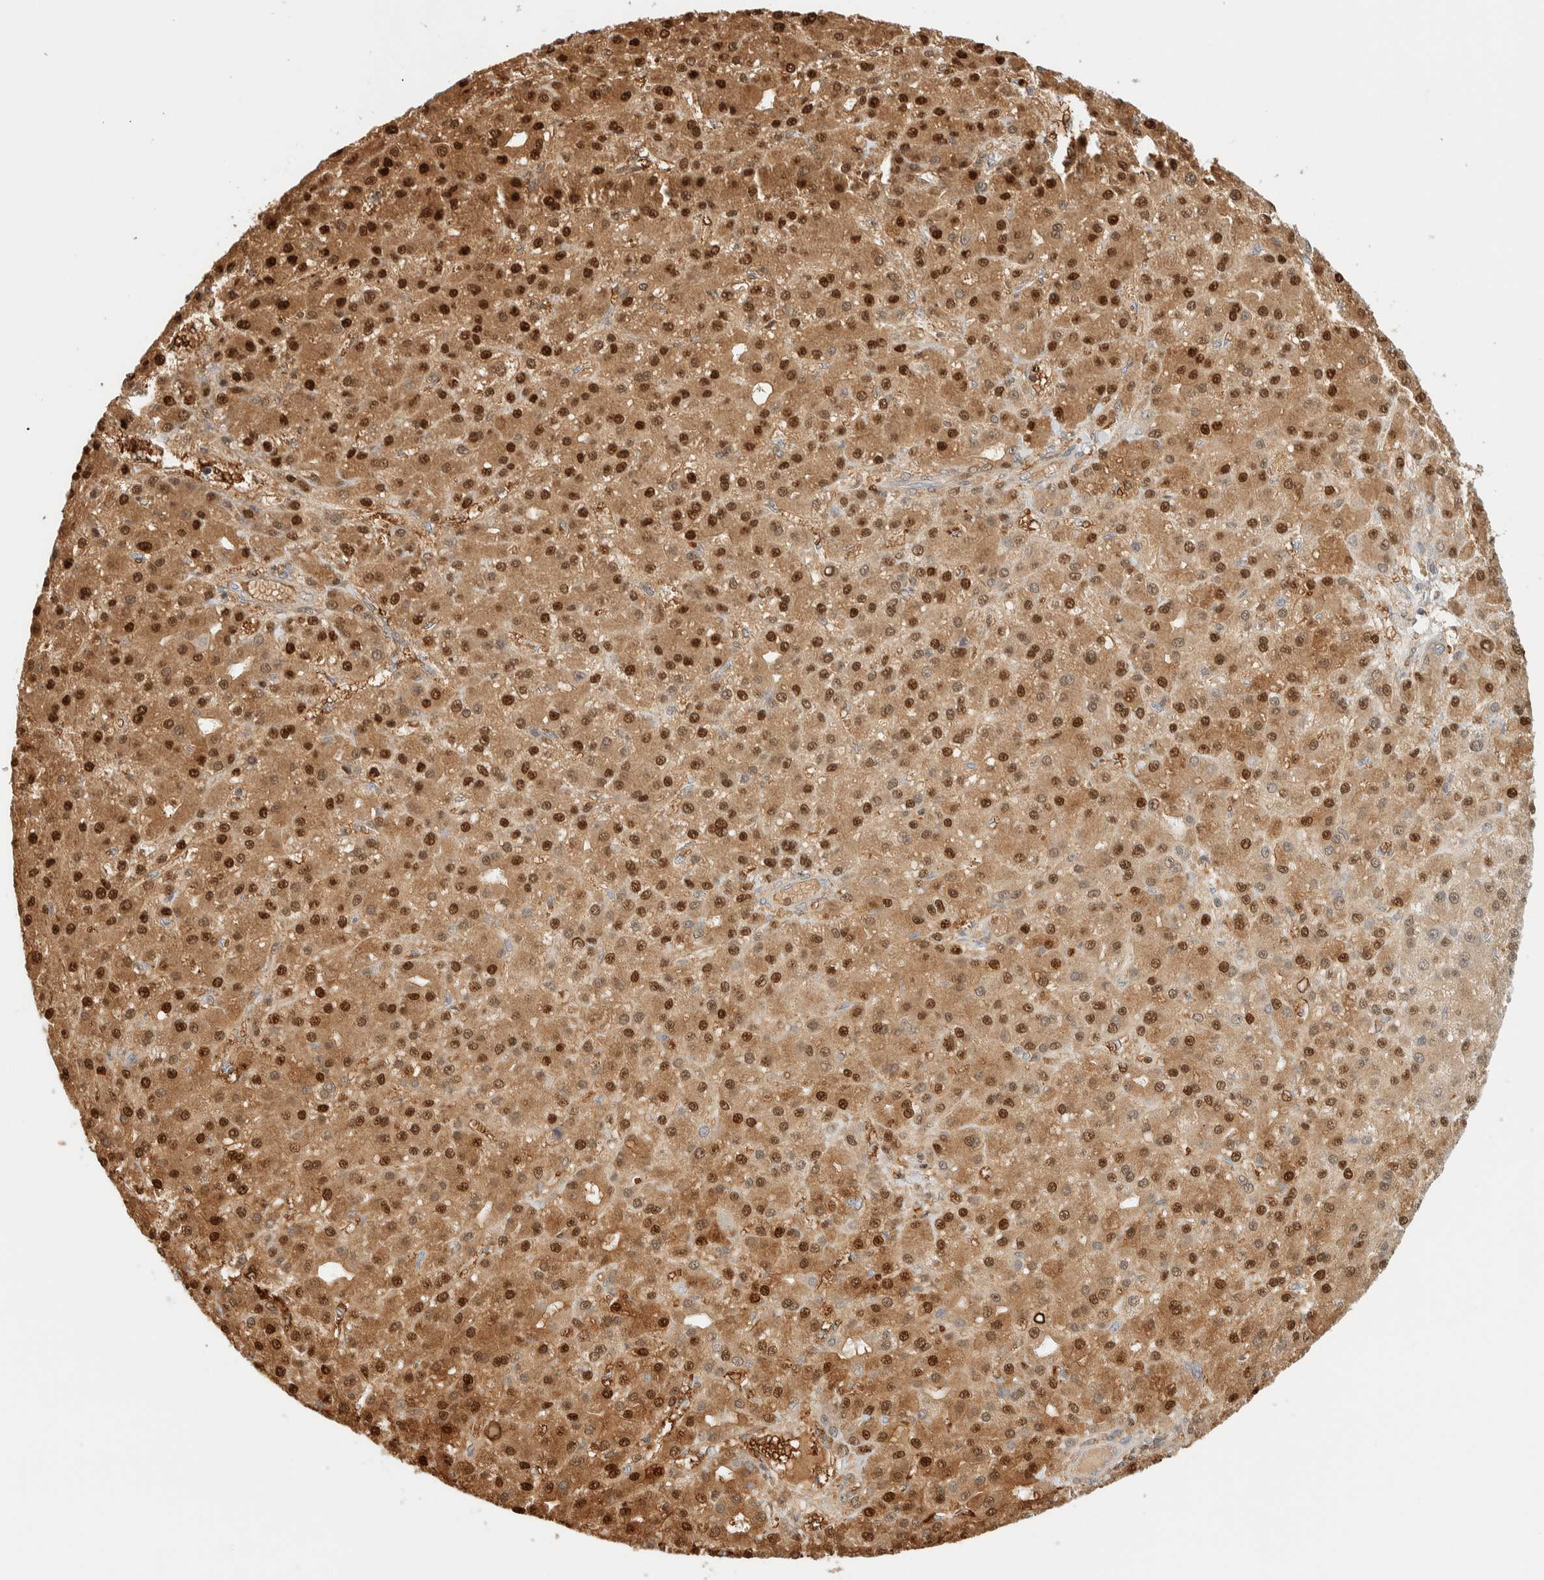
{"staining": {"intensity": "strong", "quantity": ">75%", "location": "cytoplasmic/membranous,nuclear"}, "tissue": "liver cancer", "cell_type": "Tumor cells", "image_type": "cancer", "snomed": [{"axis": "morphology", "description": "Carcinoma, Hepatocellular, NOS"}, {"axis": "topography", "description": "Liver"}], "caption": "DAB immunohistochemical staining of human liver cancer demonstrates strong cytoplasmic/membranous and nuclear protein staining in approximately >75% of tumor cells.", "gene": "ZBTB37", "patient": {"sex": "male", "age": 67}}